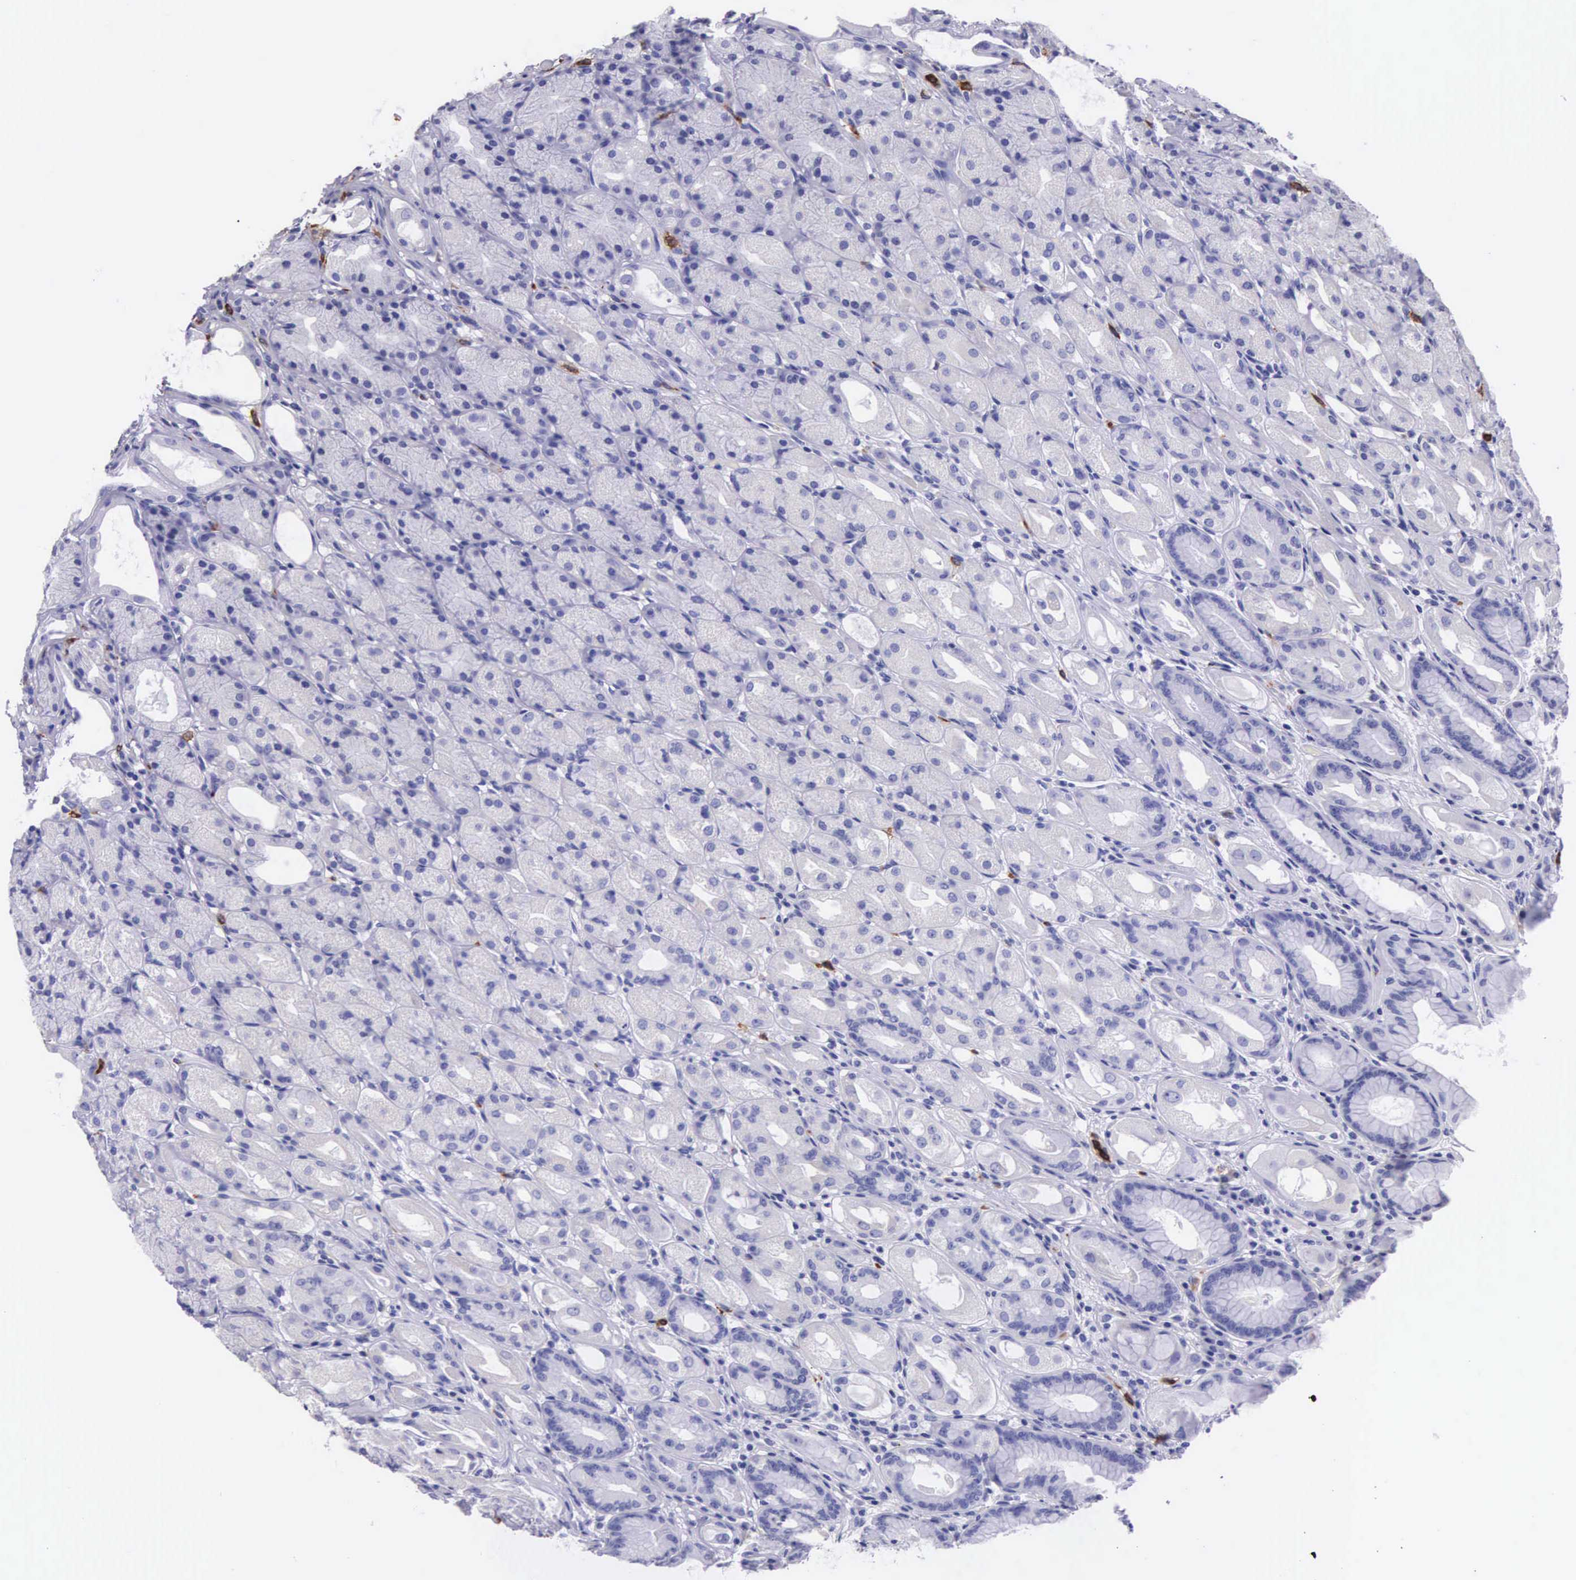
{"staining": {"intensity": "negative", "quantity": "none", "location": "none"}, "tissue": "stomach", "cell_type": "Glandular cells", "image_type": "normal", "snomed": [{"axis": "morphology", "description": "Normal tissue, NOS"}, {"axis": "topography", "description": "Stomach, upper"}], "caption": "Immunohistochemistry (IHC) of benign human stomach demonstrates no positivity in glandular cells.", "gene": "FCN1", "patient": {"sex": "female", "age": 75}}